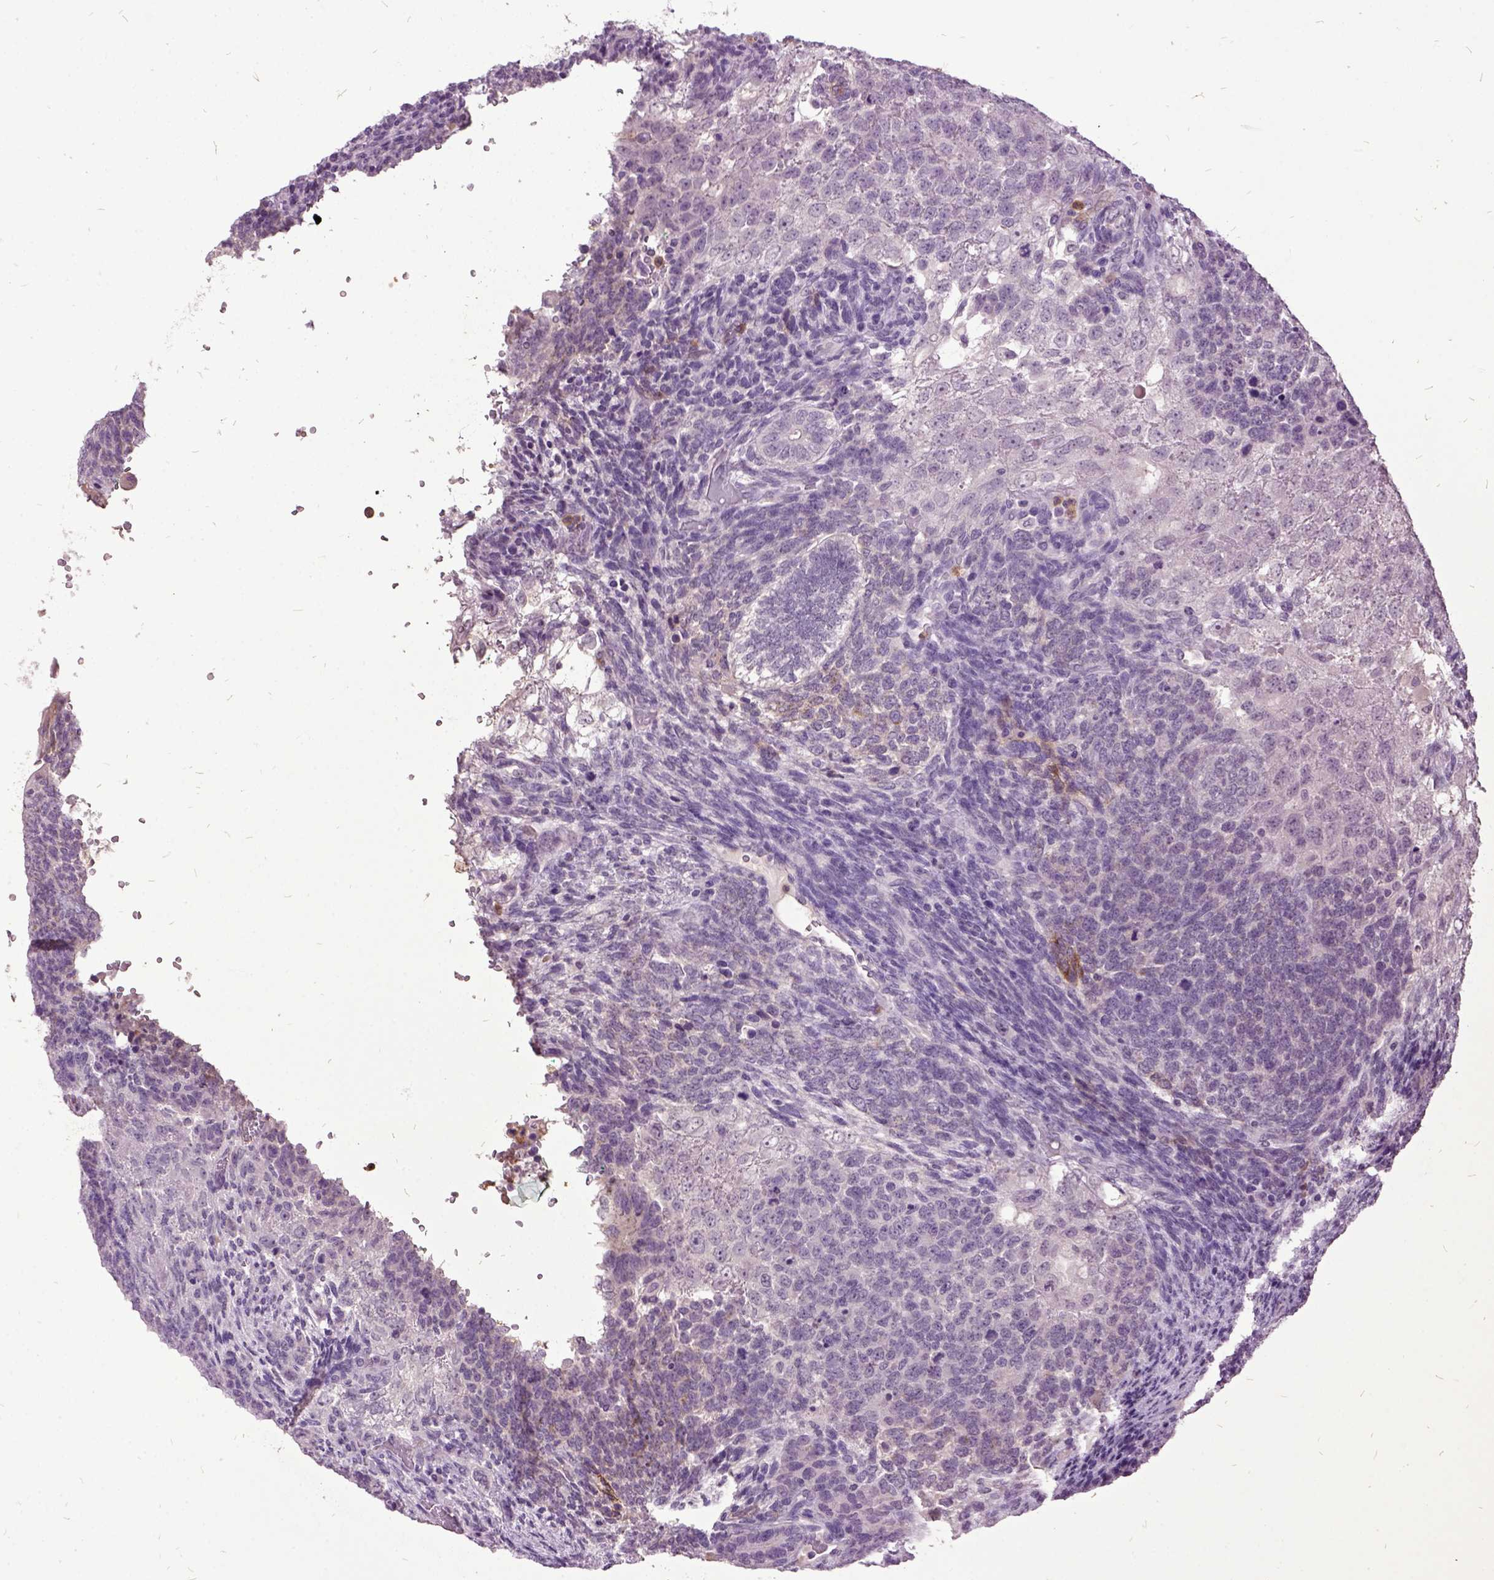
{"staining": {"intensity": "negative", "quantity": "none", "location": "none"}, "tissue": "testis cancer", "cell_type": "Tumor cells", "image_type": "cancer", "snomed": [{"axis": "morphology", "description": "Normal tissue, NOS"}, {"axis": "morphology", "description": "Carcinoma, Embryonal, NOS"}, {"axis": "topography", "description": "Testis"}, {"axis": "topography", "description": "Epididymis"}], "caption": "Embryonal carcinoma (testis) was stained to show a protein in brown. There is no significant positivity in tumor cells.", "gene": "MME", "patient": {"sex": "male", "age": 23}}